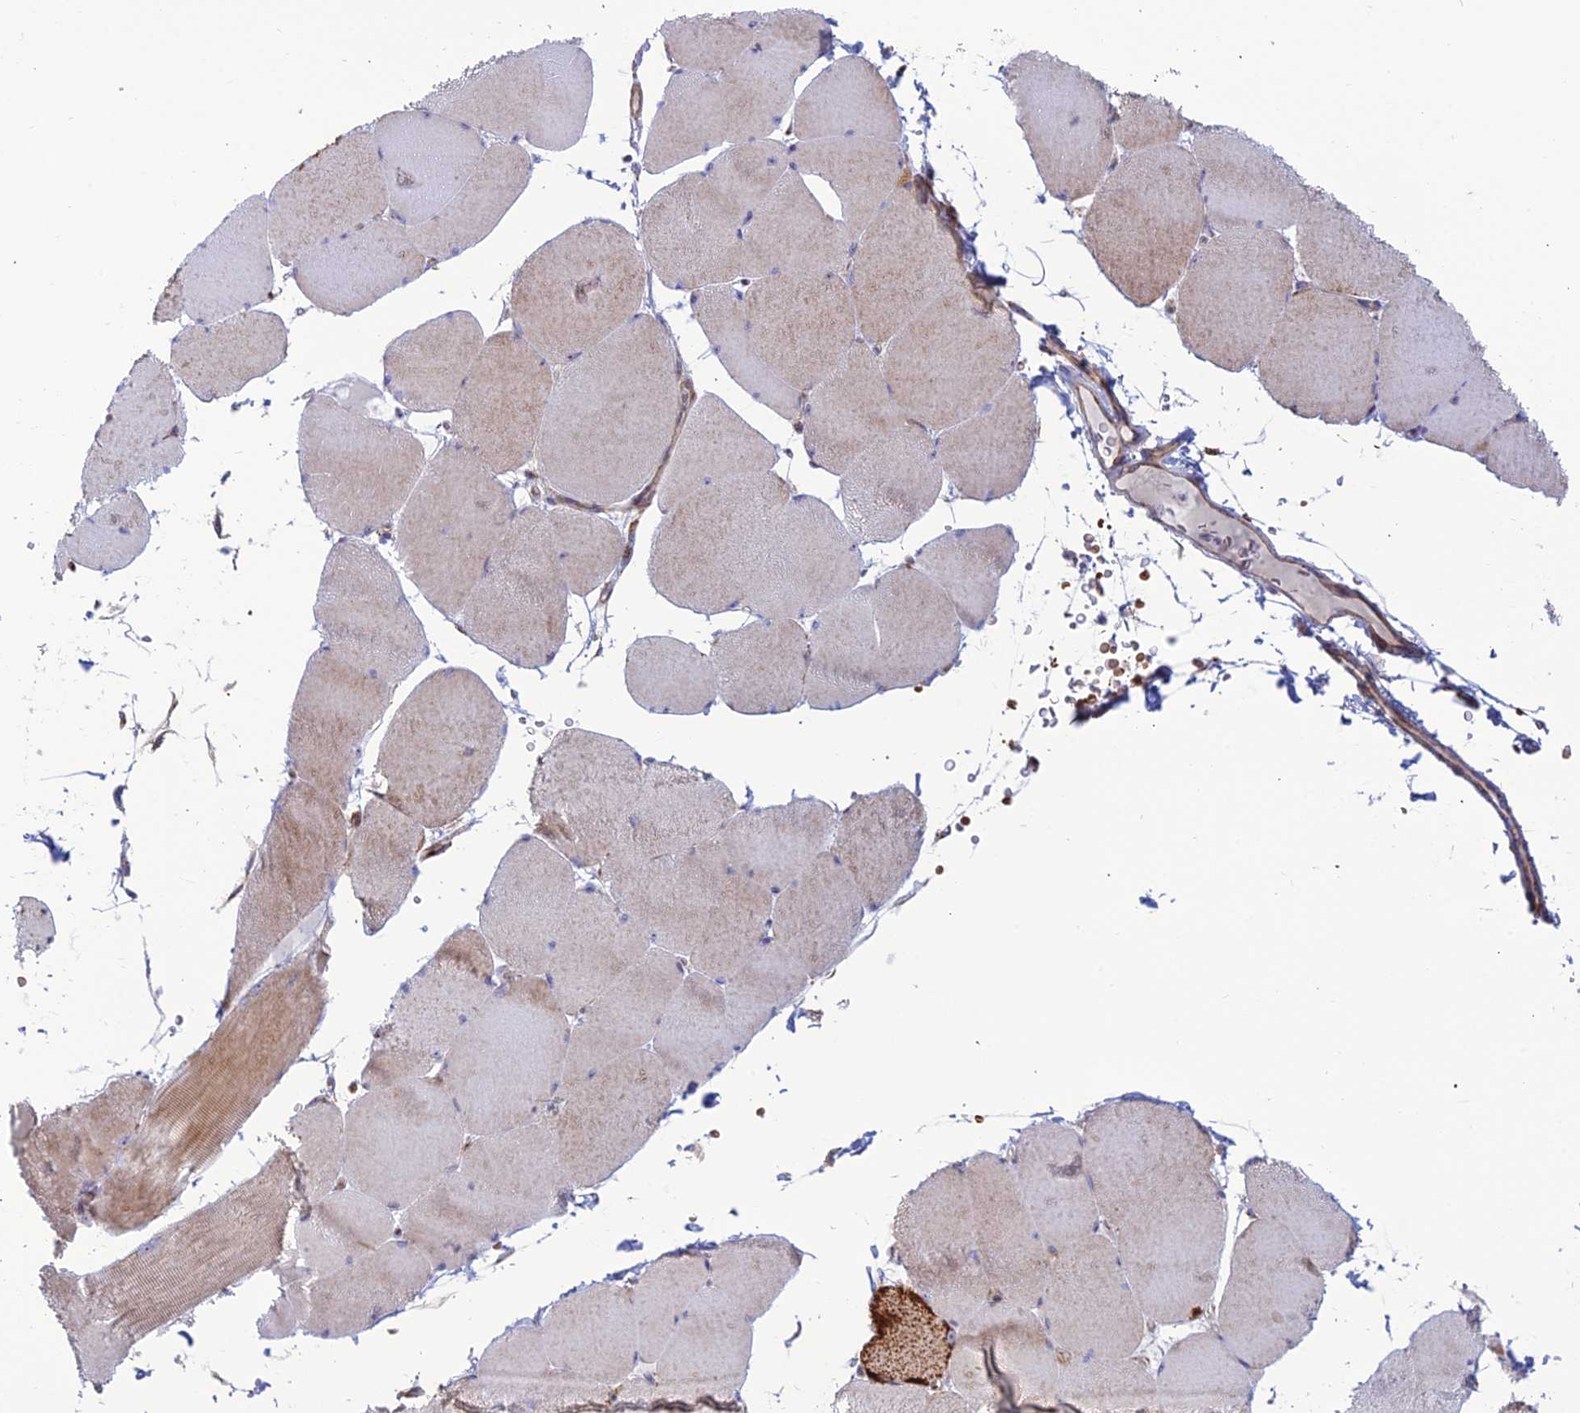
{"staining": {"intensity": "moderate", "quantity": "25%-75%", "location": "cytoplasmic/membranous"}, "tissue": "skeletal muscle", "cell_type": "Myocytes", "image_type": "normal", "snomed": [{"axis": "morphology", "description": "Normal tissue, NOS"}, {"axis": "topography", "description": "Skeletal muscle"}, {"axis": "topography", "description": "Head-Neck"}], "caption": "Immunohistochemical staining of normal skeletal muscle demonstrates moderate cytoplasmic/membranous protein expression in about 25%-75% of myocytes. (DAB (3,3'-diaminobenzidine) IHC, brown staining for protein, blue staining for nuclei).", "gene": "SLC35F4", "patient": {"sex": "male", "age": 66}}